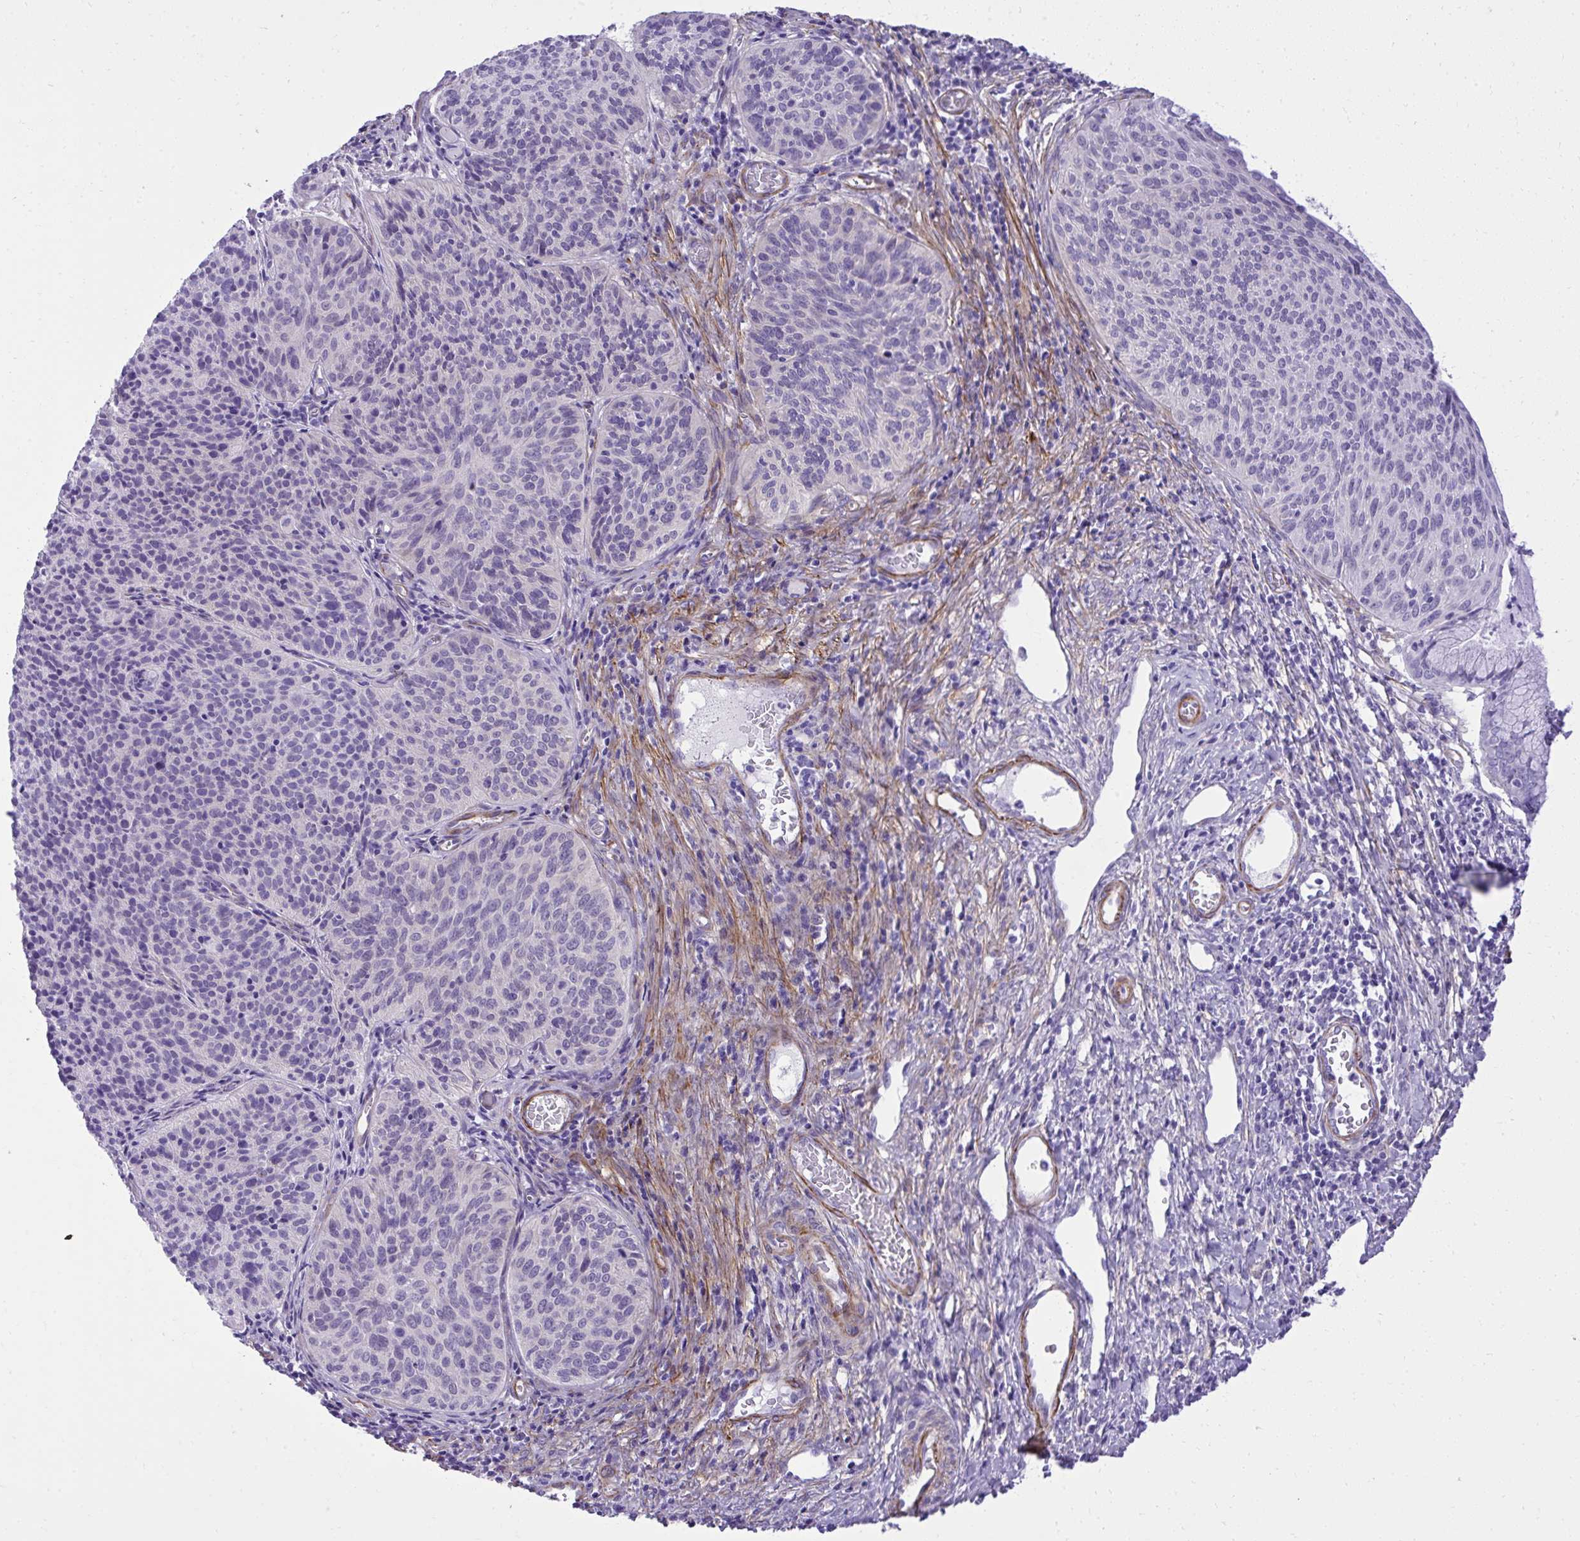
{"staining": {"intensity": "negative", "quantity": "none", "location": "none"}, "tissue": "cervical cancer", "cell_type": "Tumor cells", "image_type": "cancer", "snomed": [{"axis": "morphology", "description": "Squamous cell carcinoma, NOS"}, {"axis": "topography", "description": "Cervix"}], "caption": "High power microscopy photomicrograph of an immunohistochemistry (IHC) micrograph of cervical cancer (squamous cell carcinoma), revealing no significant positivity in tumor cells.", "gene": "PITPNM3", "patient": {"sex": "female", "age": 49}}